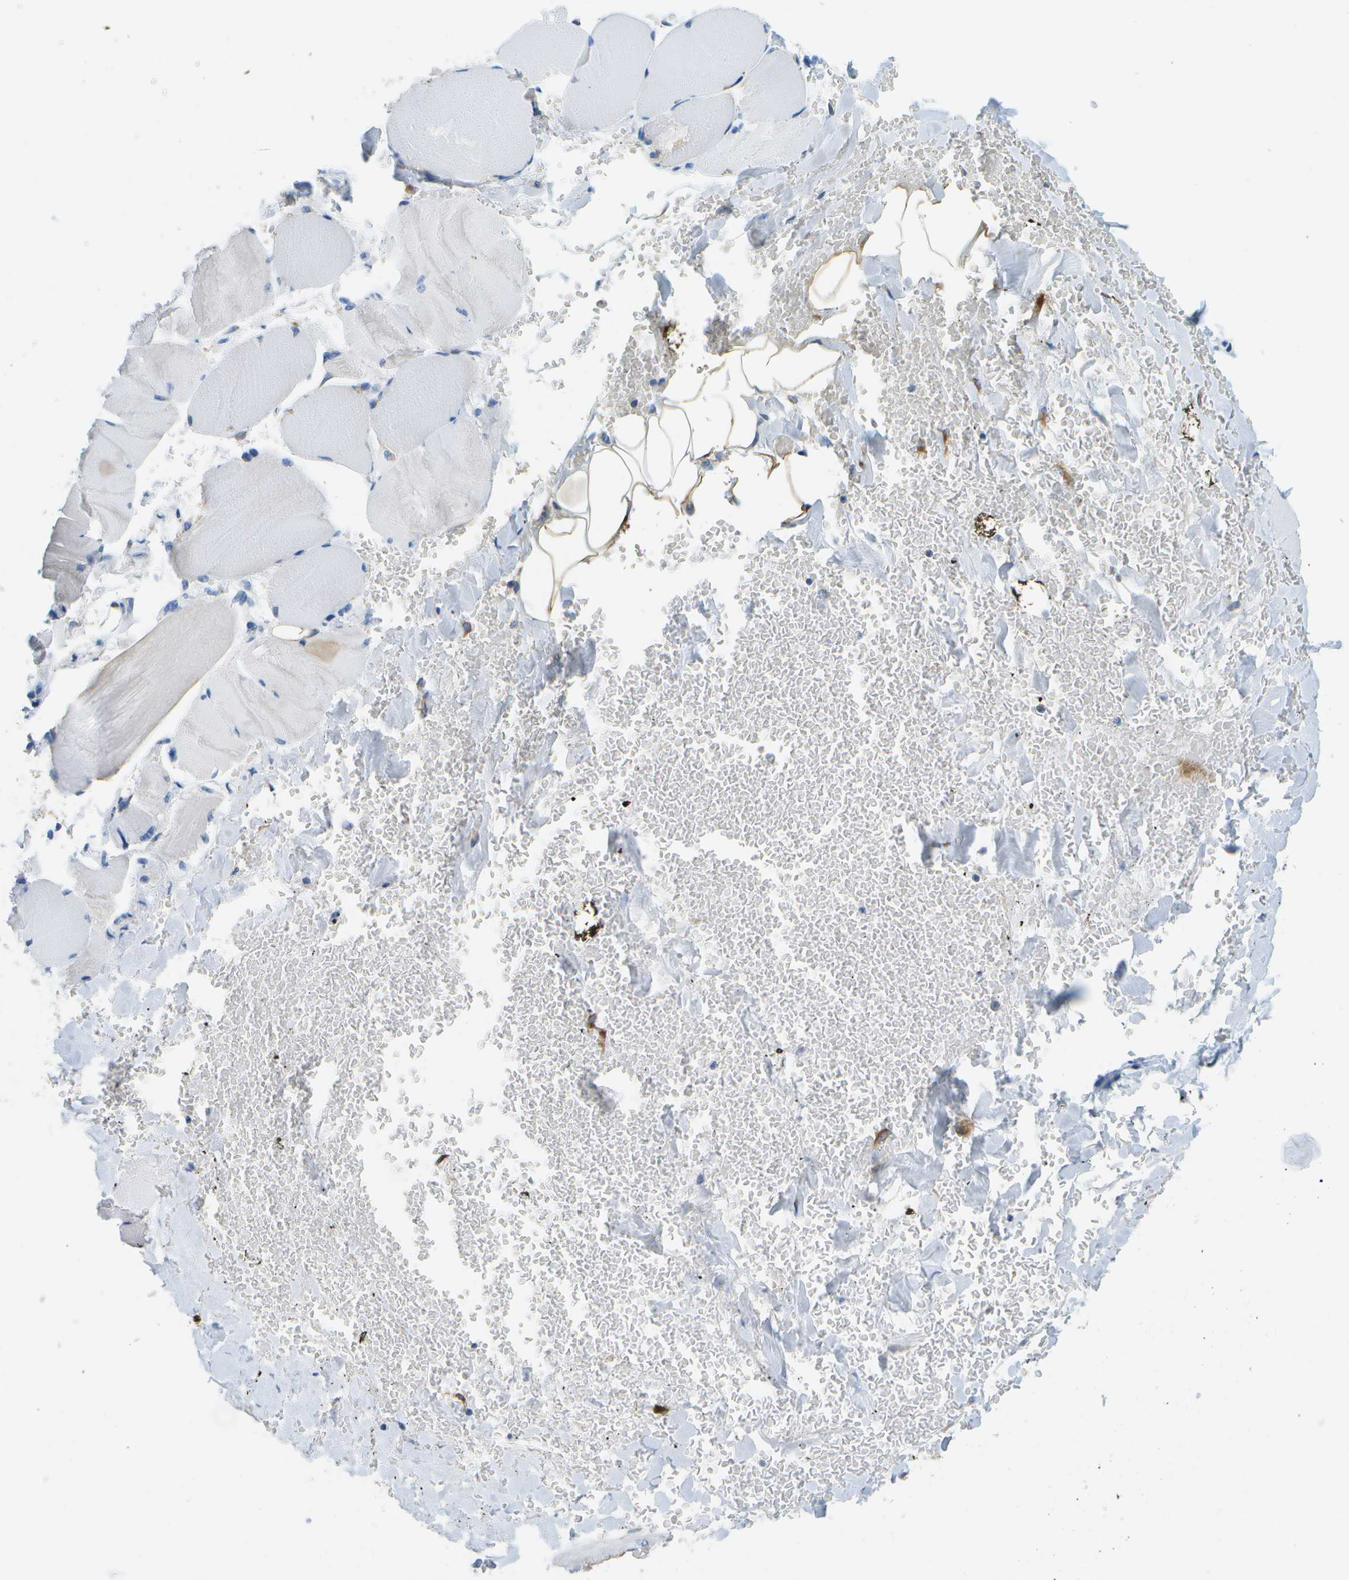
{"staining": {"intensity": "weak", "quantity": "<25%", "location": "cytoplasmic/membranous"}, "tissue": "skeletal muscle", "cell_type": "Myocytes", "image_type": "normal", "snomed": [{"axis": "morphology", "description": "Normal tissue, NOS"}, {"axis": "topography", "description": "Skin"}, {"axis": "topography", "description": "Skeletal muscle"}], "caption": "A photomicrograph of human skeletal muscle is negative for staining in myocytes.", "gene": "PTGIS", "patient": {"sex": "male", "age": 83}}